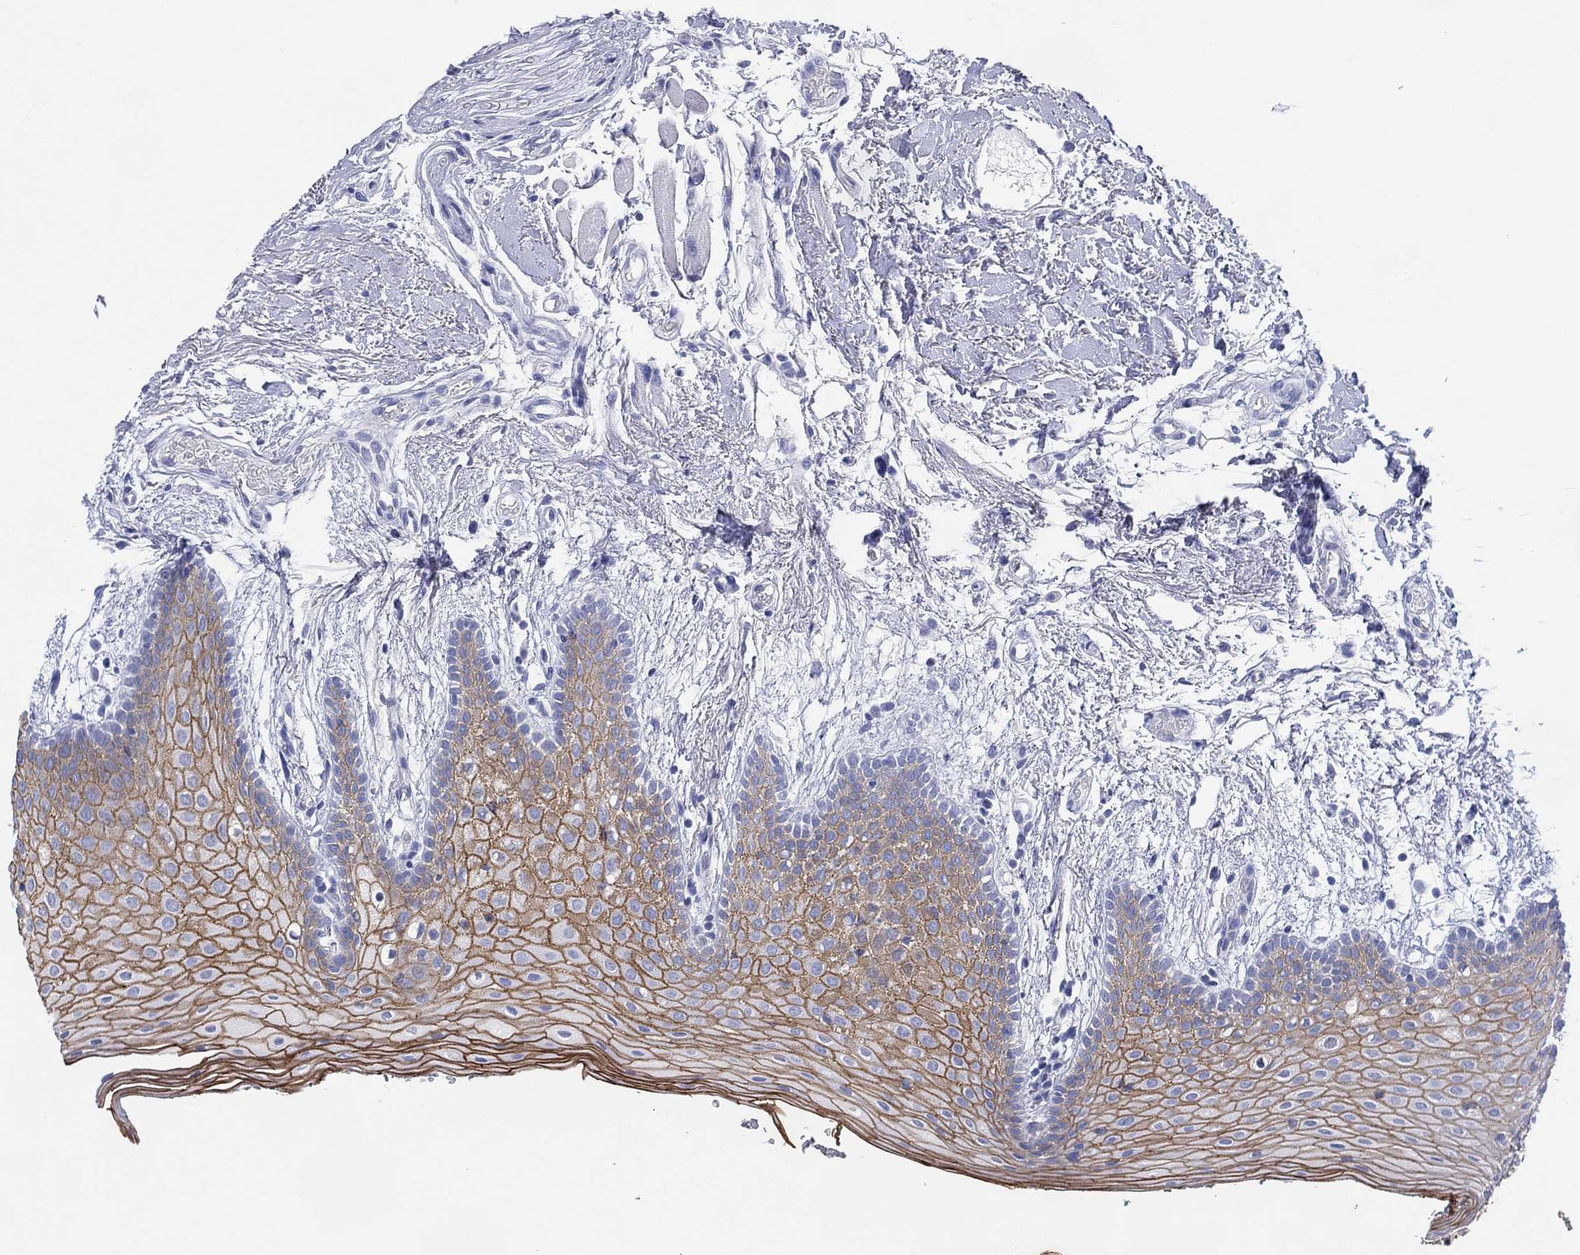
{"staining": {"intensity": "strong", "quantity": ">75%", "location": "cytoplasmic/membranous"}, "tissue": "oral mucosa", "cell_type": "Squamous epithelial cells", "image_type": "normal", "snomed": [{"axis": "morphology", "description": "Normal tissue, NOS"}, {"axis": "topography", "description": "Oral tissue"}, {"axis": "topography", "description": "Tounge, NOS"}], "caption": "The micrograph shows staining of unremarkable oral mucosa, revealing strong cytoplasmic/membranous protein expression (brown color) within squamous epithelial cells. Immunohistochemistry (ihc) stains the protein of interest in brown and the nuclei are stained blue.", "gene": "DSG1", "patient": {"sex": "female", "age": 86}}